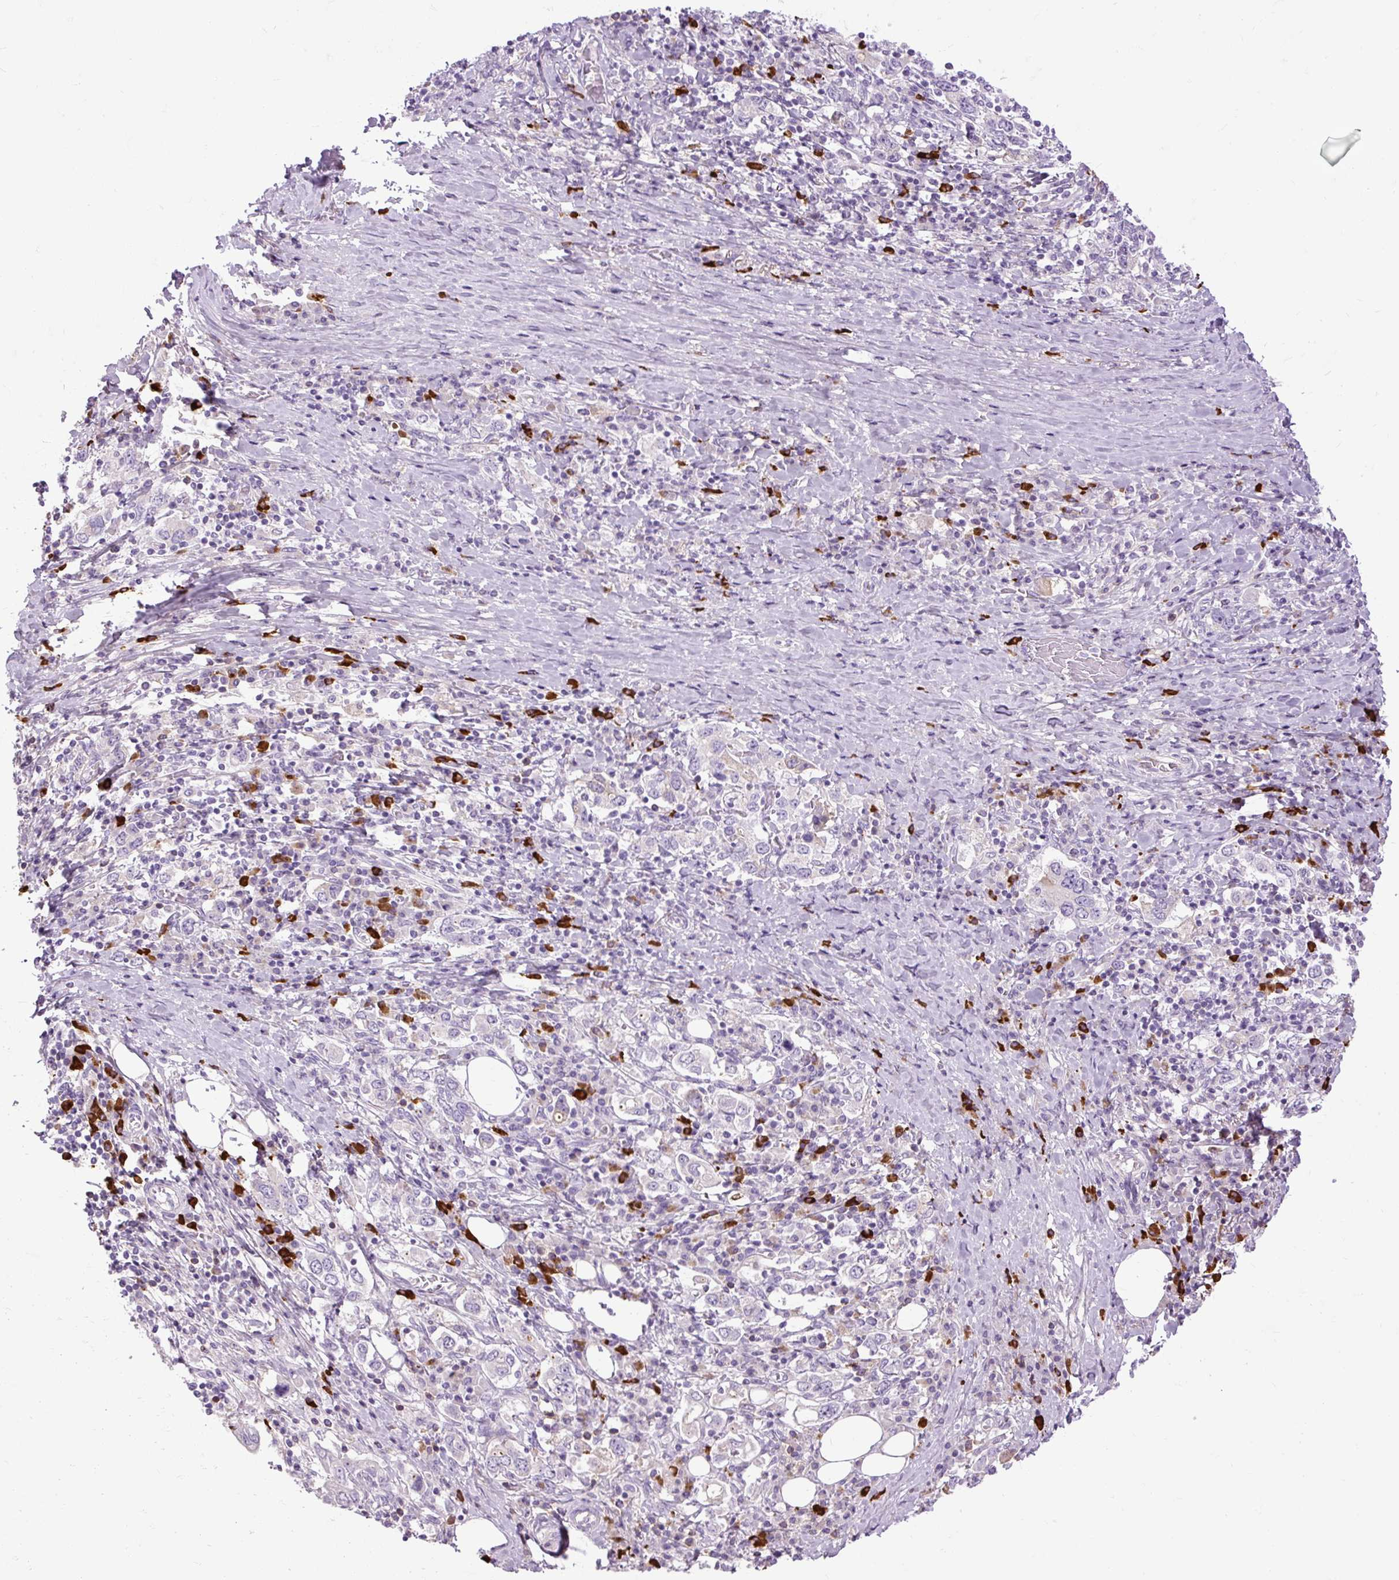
{"staining": {"intensity": "negative", "quantity": "none", "location": "none"}, "tissue": "stomach cancer", "cell_type": "Tumor cells", "image_type": "cancer", "snomed": [{"axis": "morphology", "description": "Adenocarcinoma, NOS"}, {"axis": "topography", "description": "Stomach, upper"}, {"axis": "topography", "description": "Stomach"}], "caption": "Immunohistochemistry (IHC) image of human stomach cancer stained for a protein (brown), which displays no expression in tumor cells.", "gene": "ARRDC2", "patient": {"sex": "male", "age": 62}}